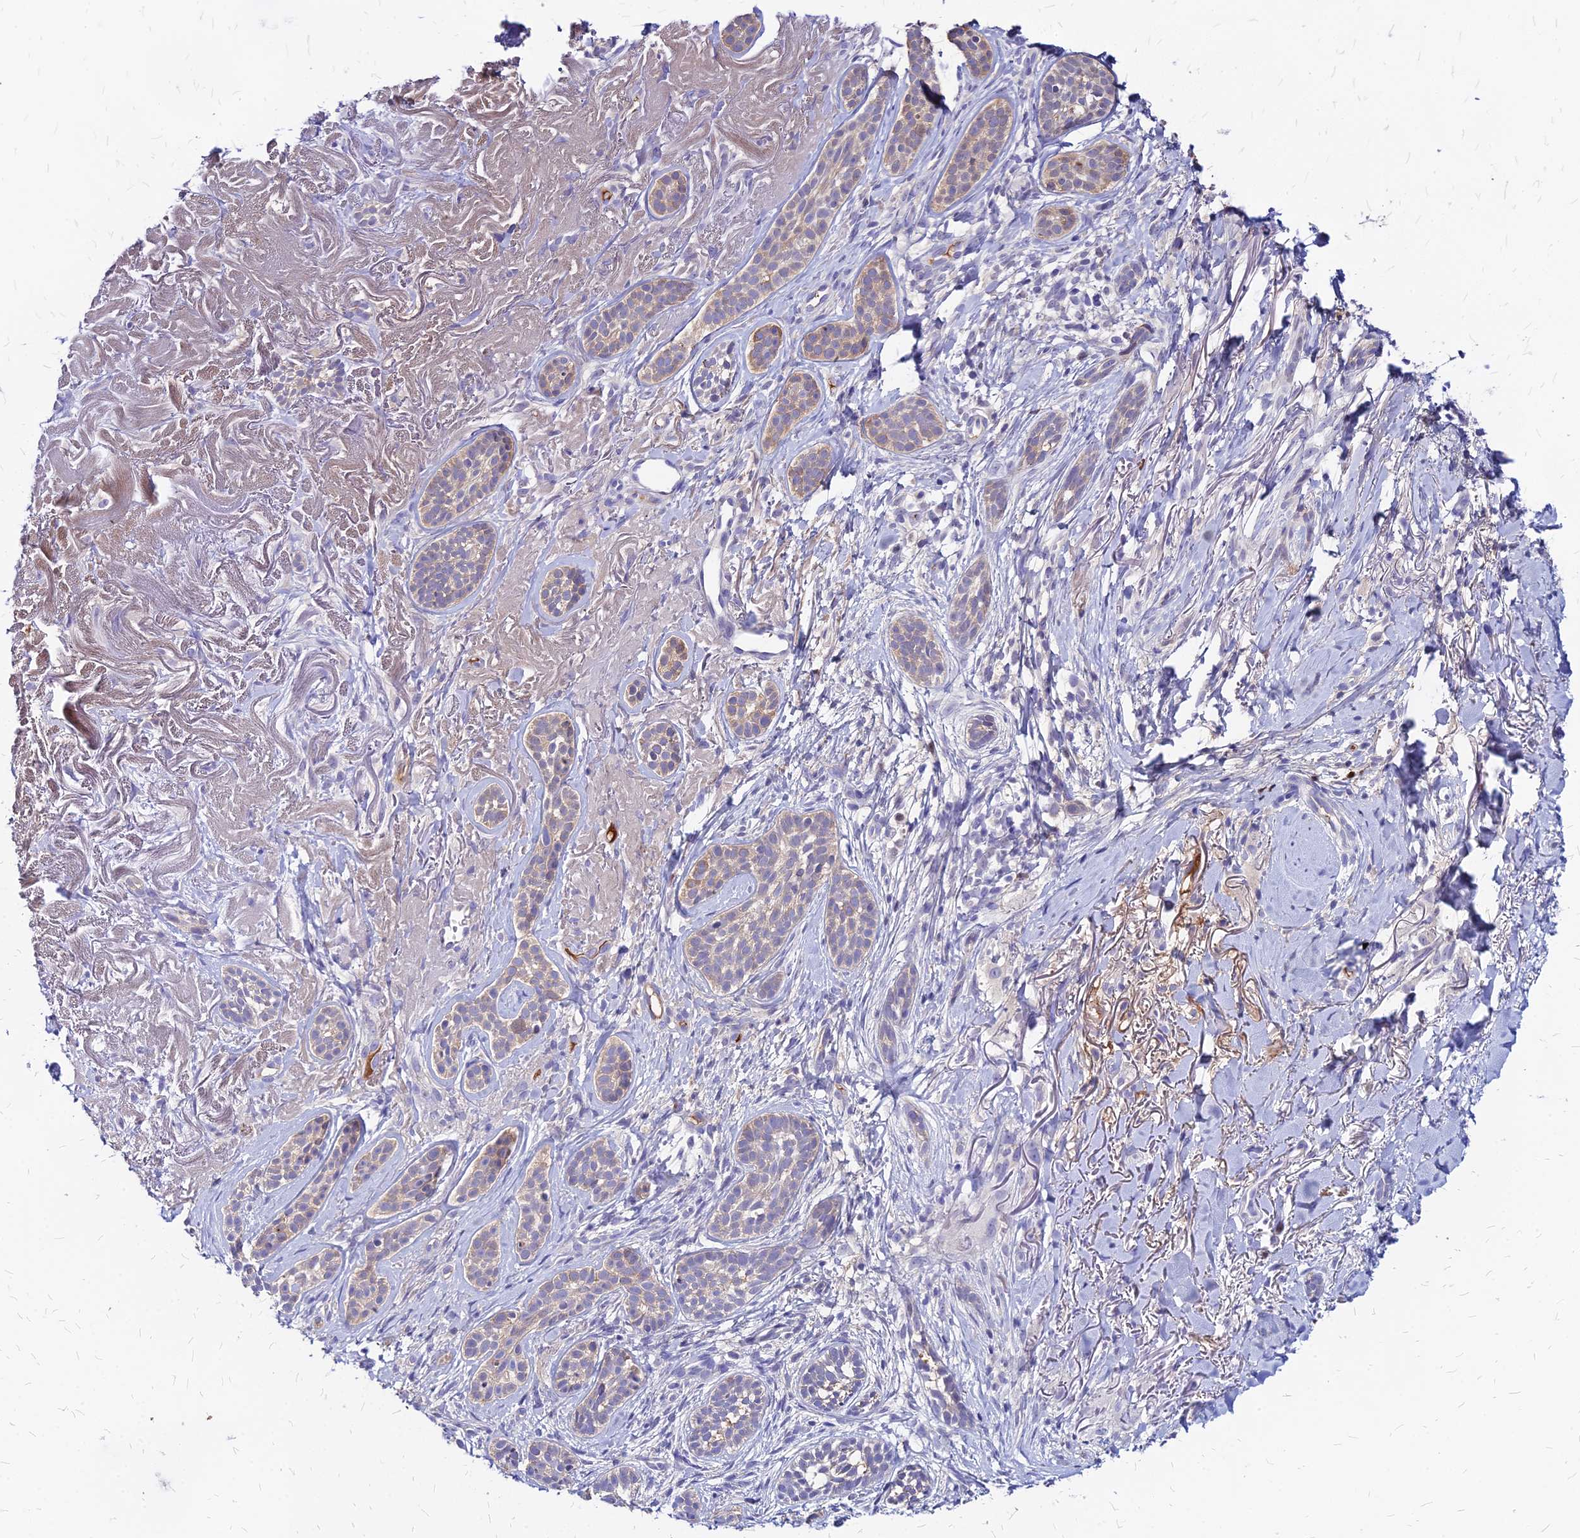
{"staining": {"intensity": "weak", "quantity": "25%-75%", "location": "cytoplasmic/membranous"}, "tissue": "skin cancer", "cell_type": "Tumor cells", "image_type": "cancer", "snomed": [{"axis": "morphology", "description": "Basal cell carcinoma"}, {"axis": "topography", "description": "Skin"}], "caption": "Immunohistochemistry (IHC) of skin cancer displays low levels of weak cytoplasmic/membranous staining in approximately 25%-75% of tumor cells.", "gene": "ACSM6", "patient": {"sex": "male", "age": 71}}